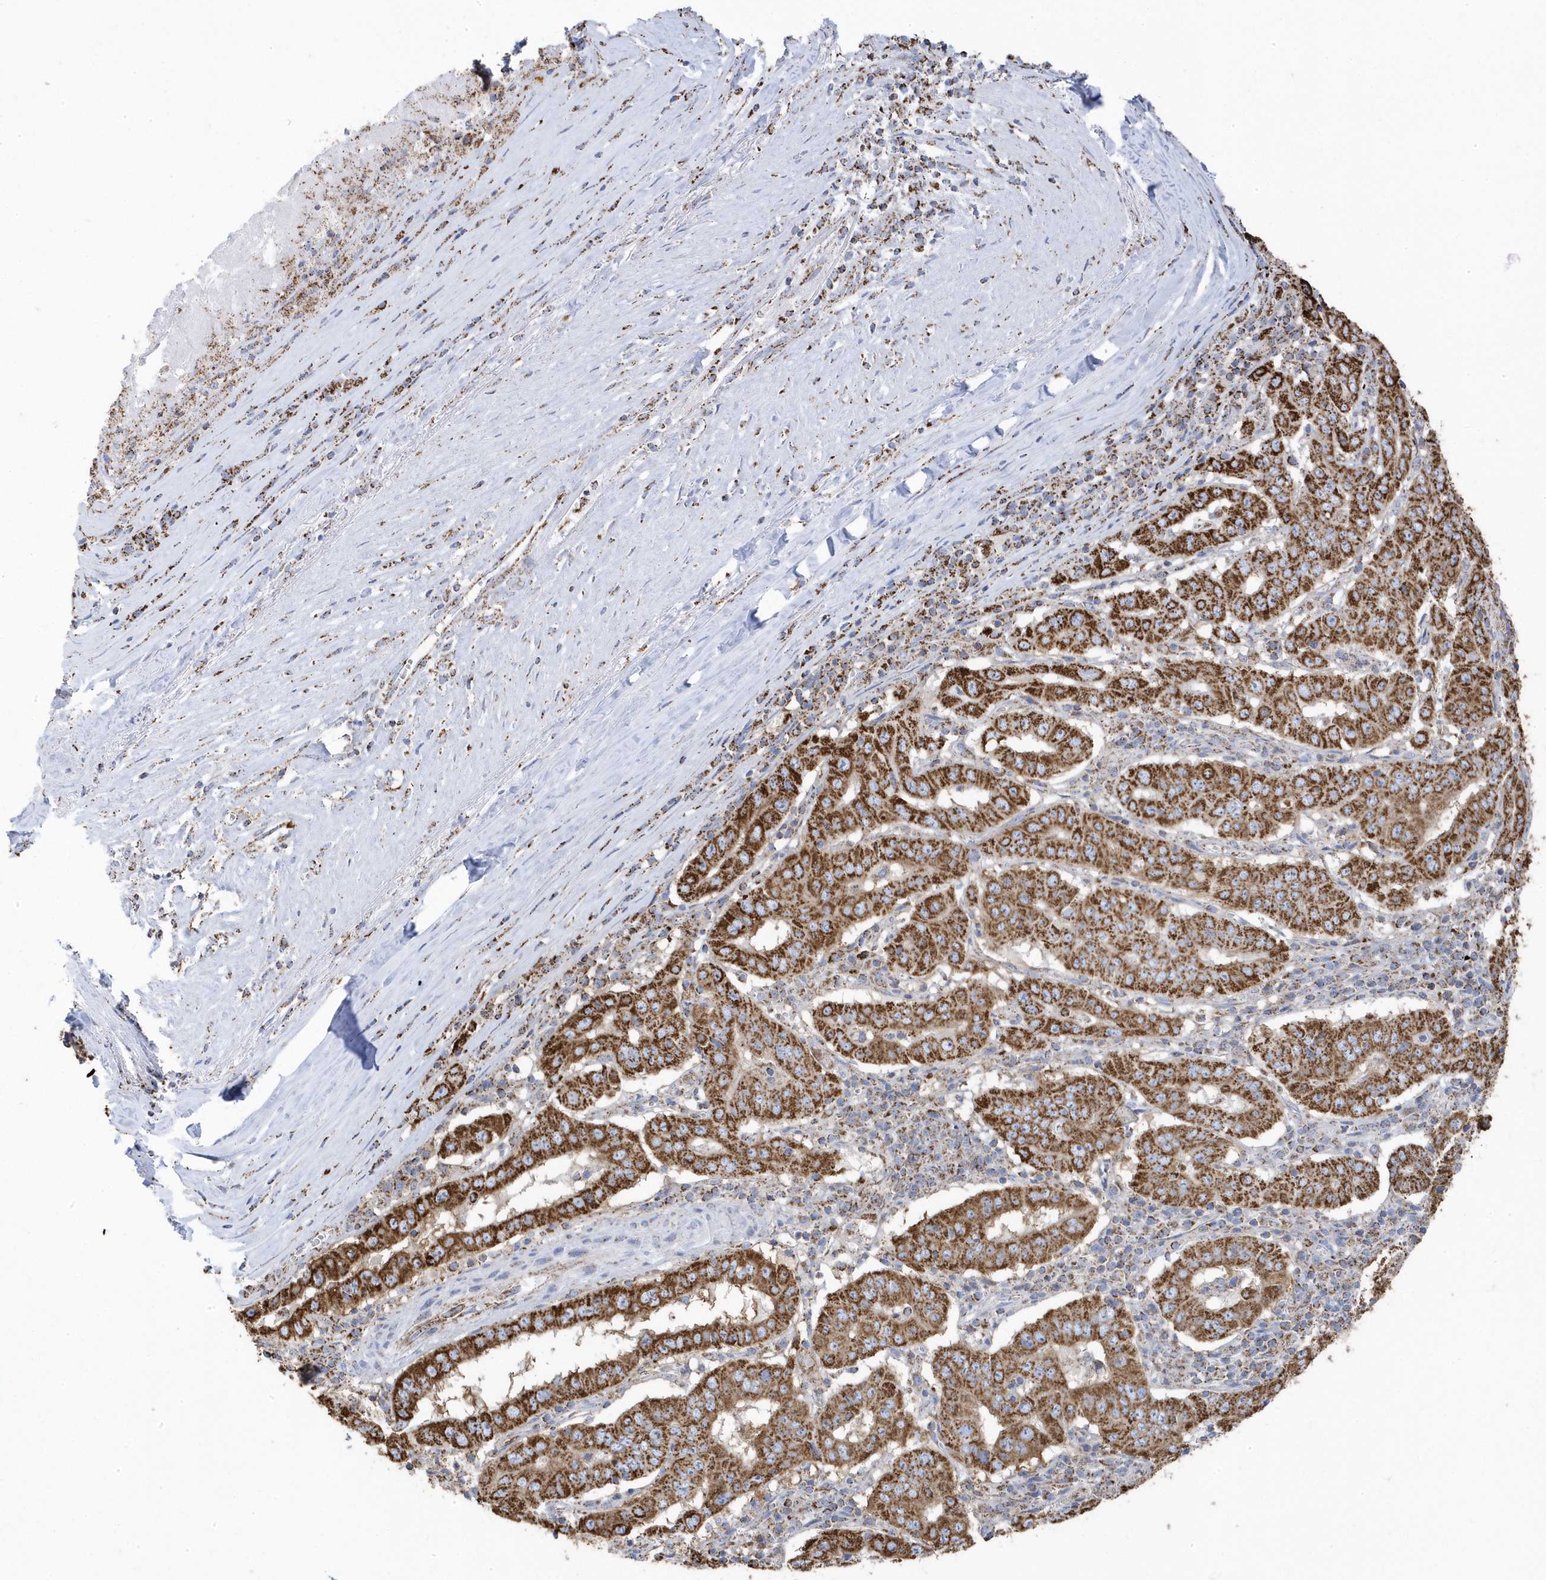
{"staining": {"intensity": "moderate", "quantity": ">75%", "location": "cytoplasmic/membranous"}, "tissue": "pancreatic cancer", "cell_type": "Tumor cells", "image_type": "cancer", "snomed": [{"axis": "morphology", "description": "Adenocarcinoma, NOS"}, {"axis": "topography", "description": "Pancreas"}], "caption": "Immunohistochemistry photomicrograph of human pancreatic adenocarcinoma stained for a protein (brown), which demonstrates medium levels of moderate cytoplasmic/membranous staining in about >75% of tumor cells.", "gene": "GTPBP8", "patient": {"sex": "male", "age": 63}}